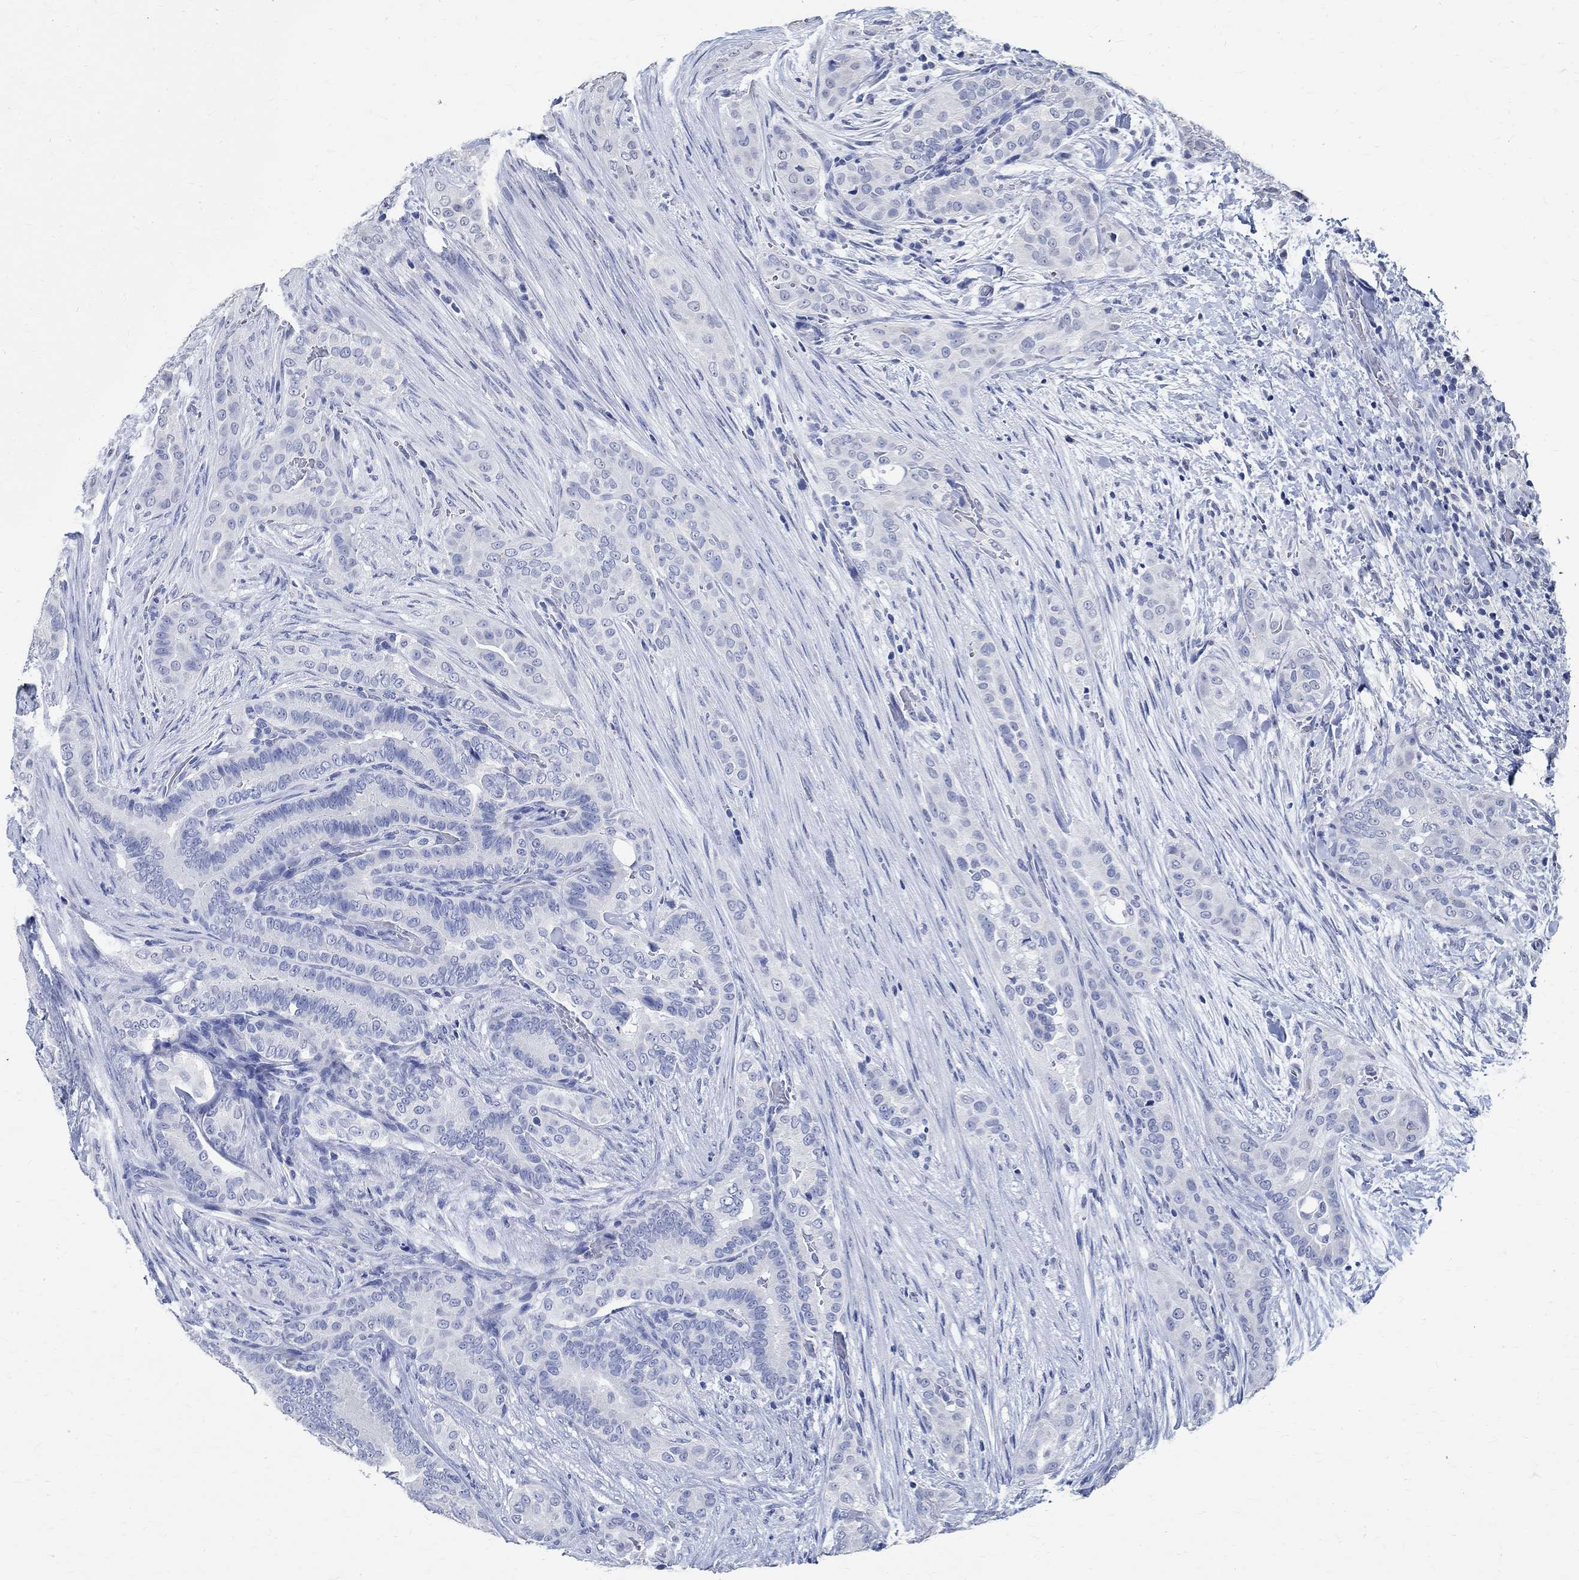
{"staining": {"intensity": "negative", "quantity": "none", "location": "none"}, "tissue": "thyroid cancer", "cell_type": "Tumor cells", "image_type": "cancer", "snomed": [{"axis": "morphology", "description": "Papillary adenocarcinoma, NOS"}, {"axis": "topography", "description": "Thyroid gland"}], "caption": "Tumor cells are negative for protein expression in human papillary adenocarcinoma (thyroid).", "gene": "TMEM221", "patient": {"sex": "male", "age": 61}}